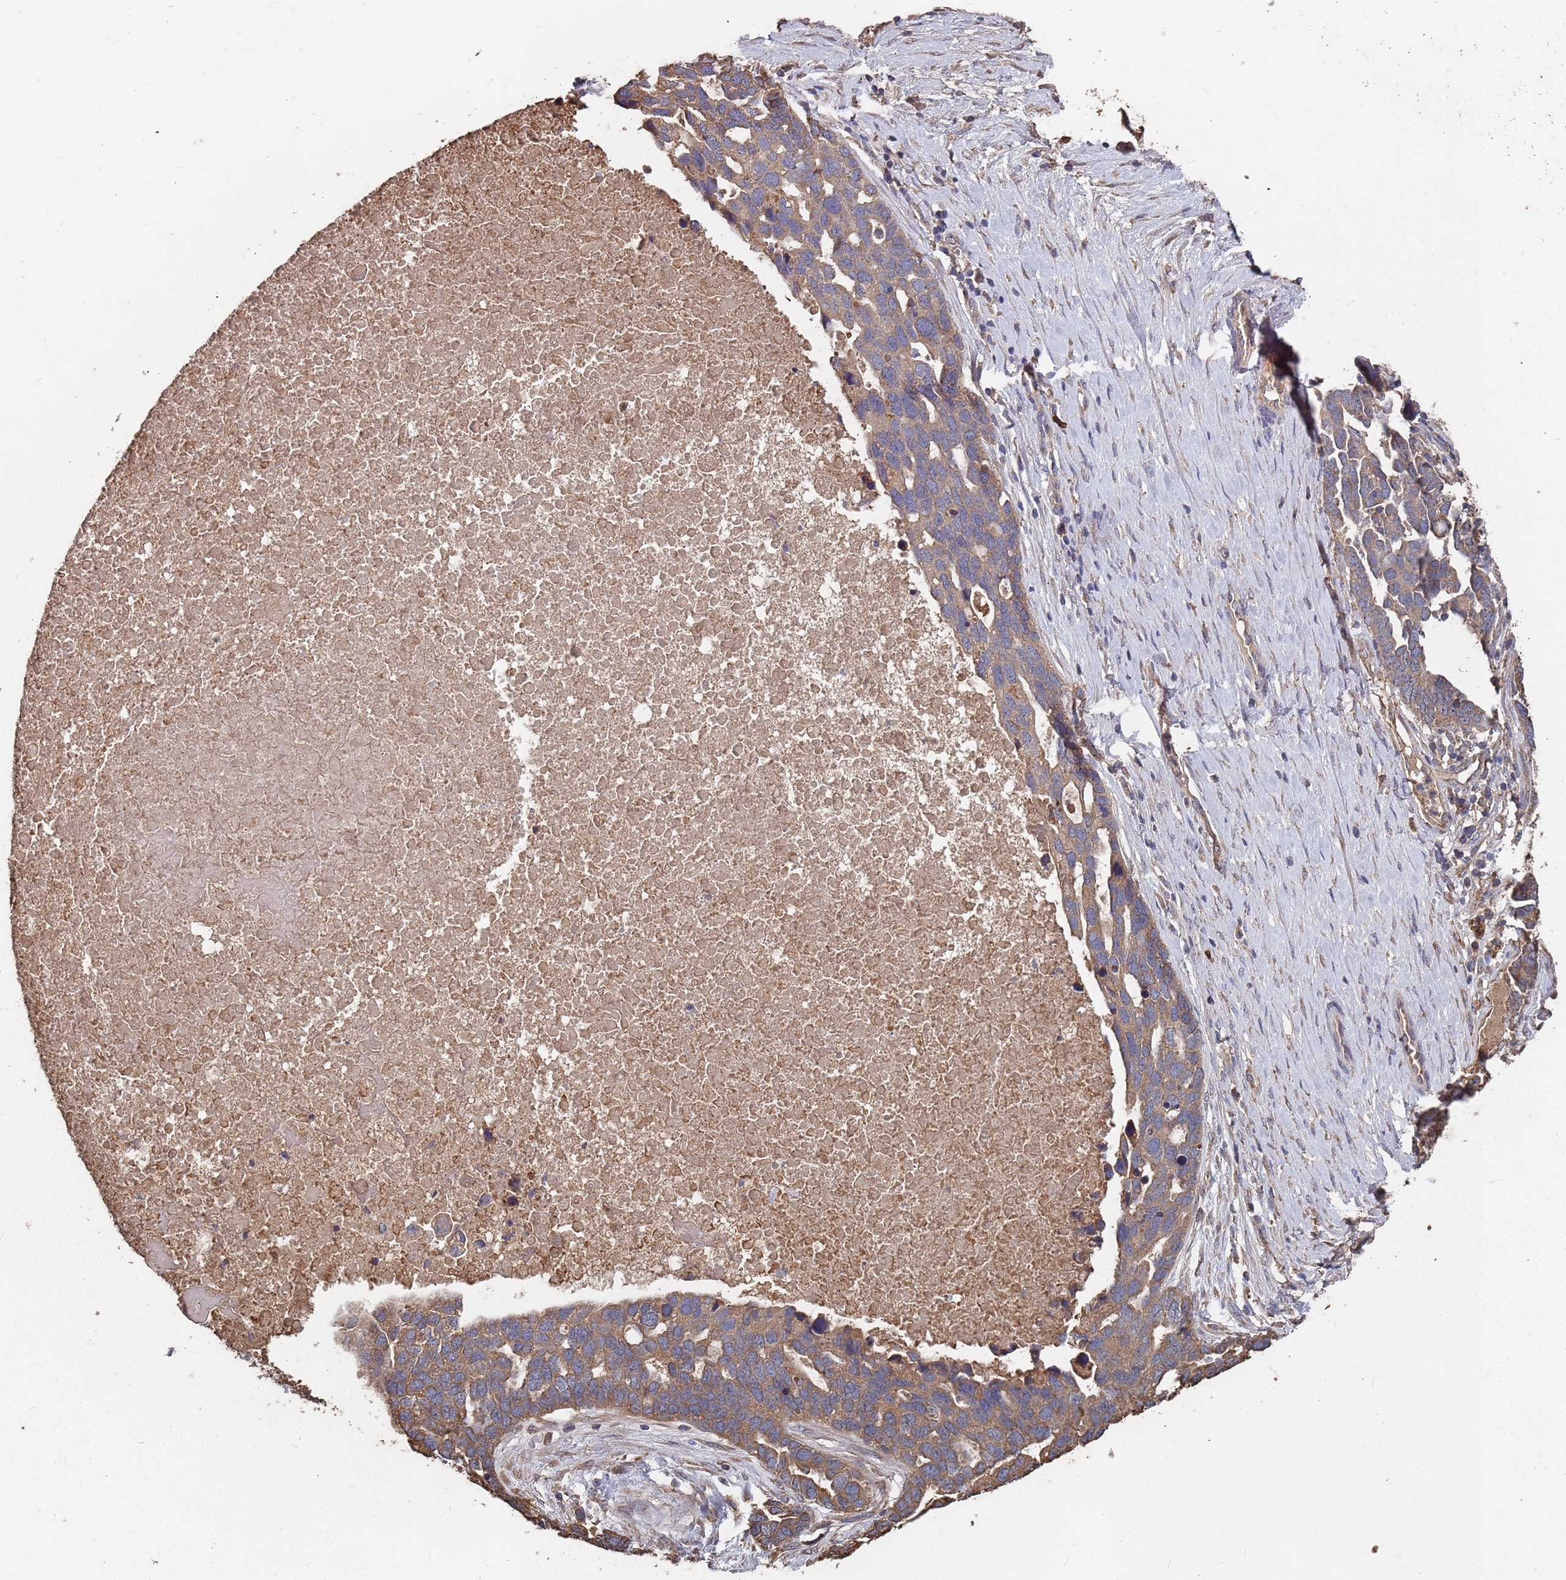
{"staining": {"intensity": "weak", "quantity": ">75%", "location": "cytoplasmic/membranous"}, "tissue": "ovarian cancer", "cell_type": "Tumor cells", "image_type": "cancer", "snomed": [{"axis": "morphology", "description": "Cystadenocarcinoma, serous, NOS"}, {"axis": "topography", "description": "Ovary"}], "caption": "Serous cystadenocarcinoma (ovarian) stained with a brown dye exhibits weak cytoplasmic/membranous positive staining in about >75% of tumor cells.", "gene": "ATG5", "patient": {"sex": "female", "age": 54}}